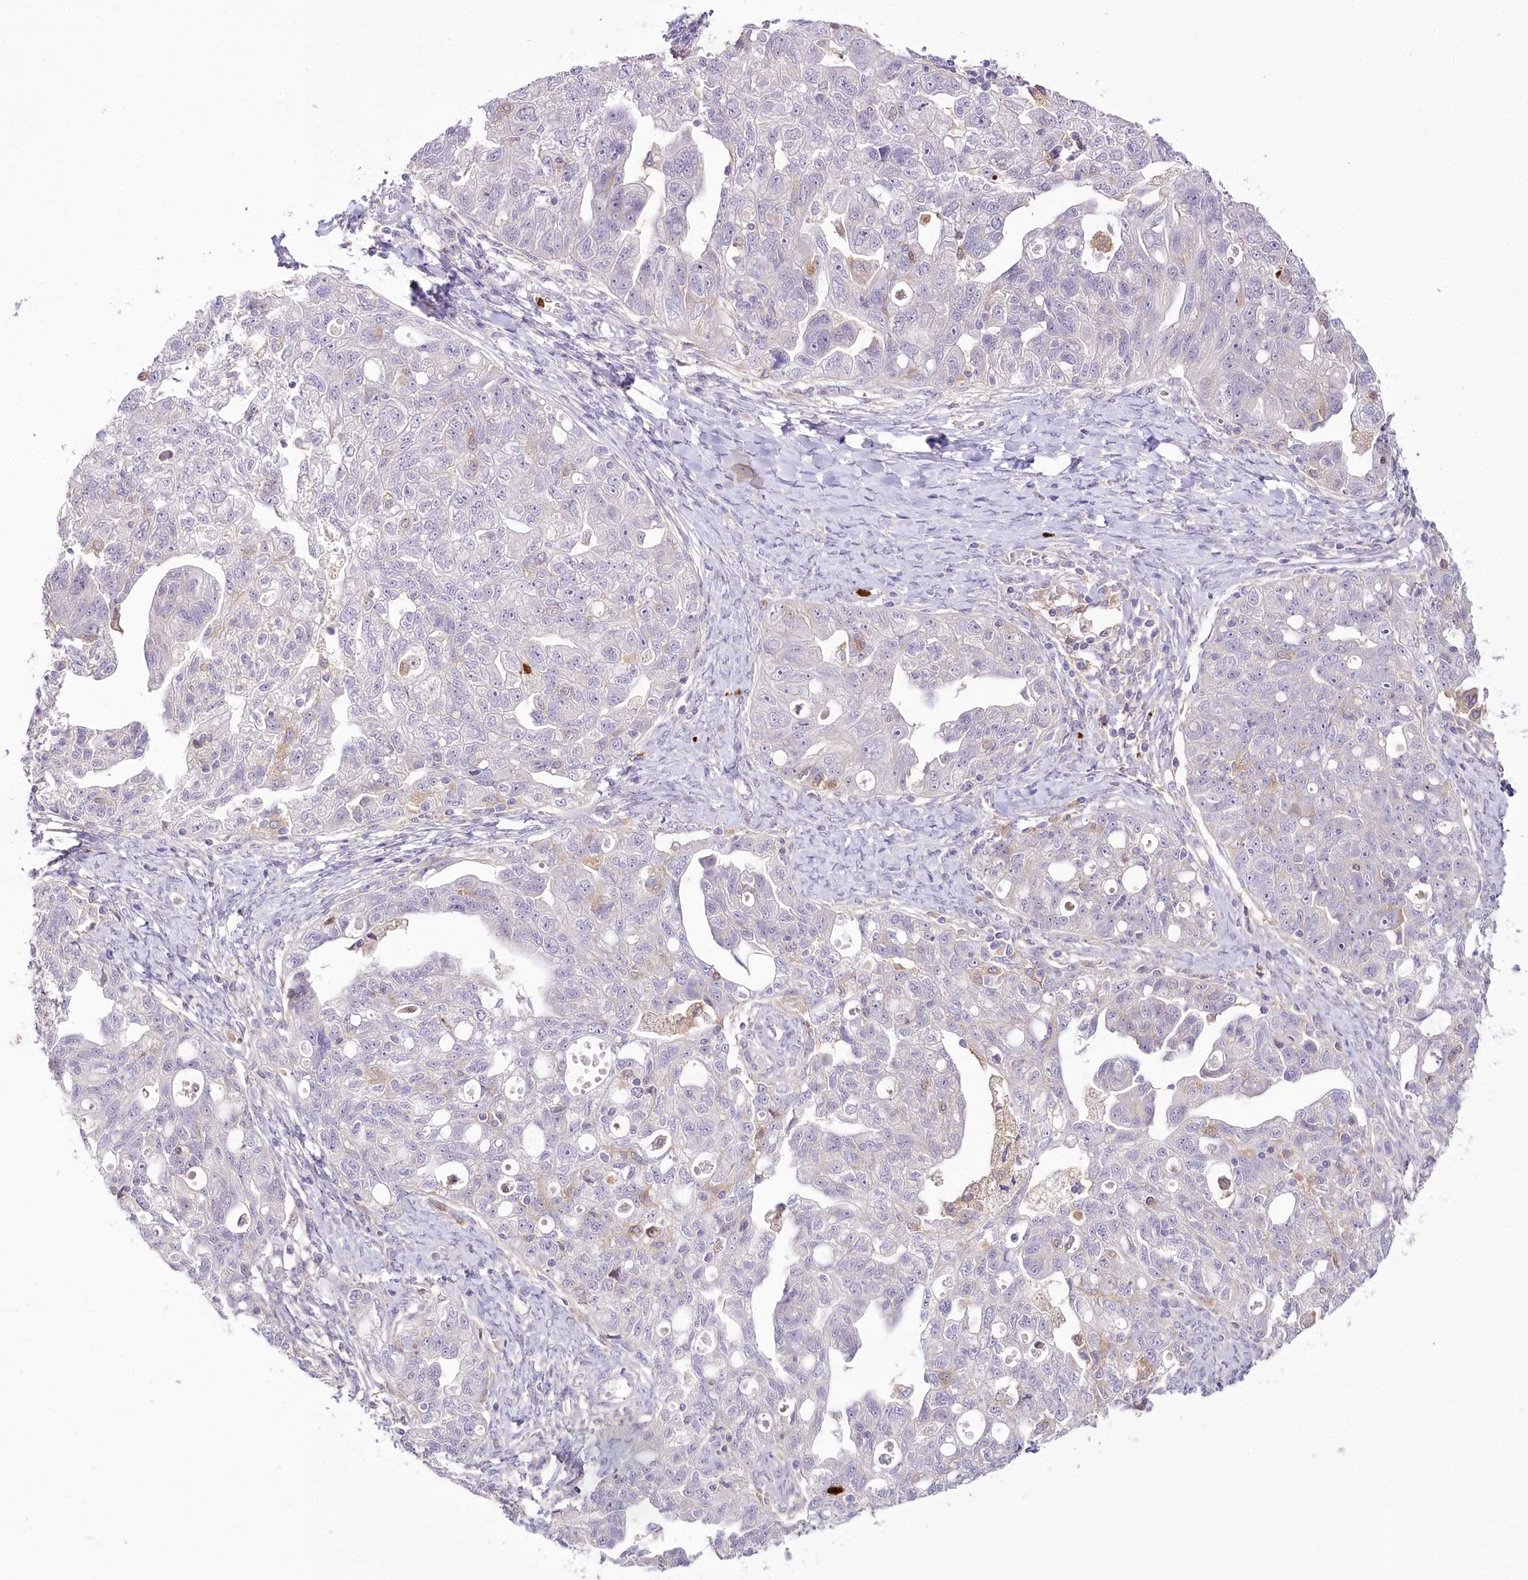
{"staining": {"intensity": "negative", "quantity": "none", "location": "none"}, "tissue": "ovarian cancer", "cell_type": "Tumor cells", "image_type": "cancer", "snomed": [{"axis": "morphology", "description": "Carcinoma, NOS"}, {"axis": "morphology", "description": "Cystadenocarcinoma, serous, NOS"}, {"axis": "topography", "description": "Ovary"}], "caption": "Tumor cells show no significant protein positivity in ovarian carcinoma.", "gene": "DPYD", "patient": {"sex": "female", "age": 69}}